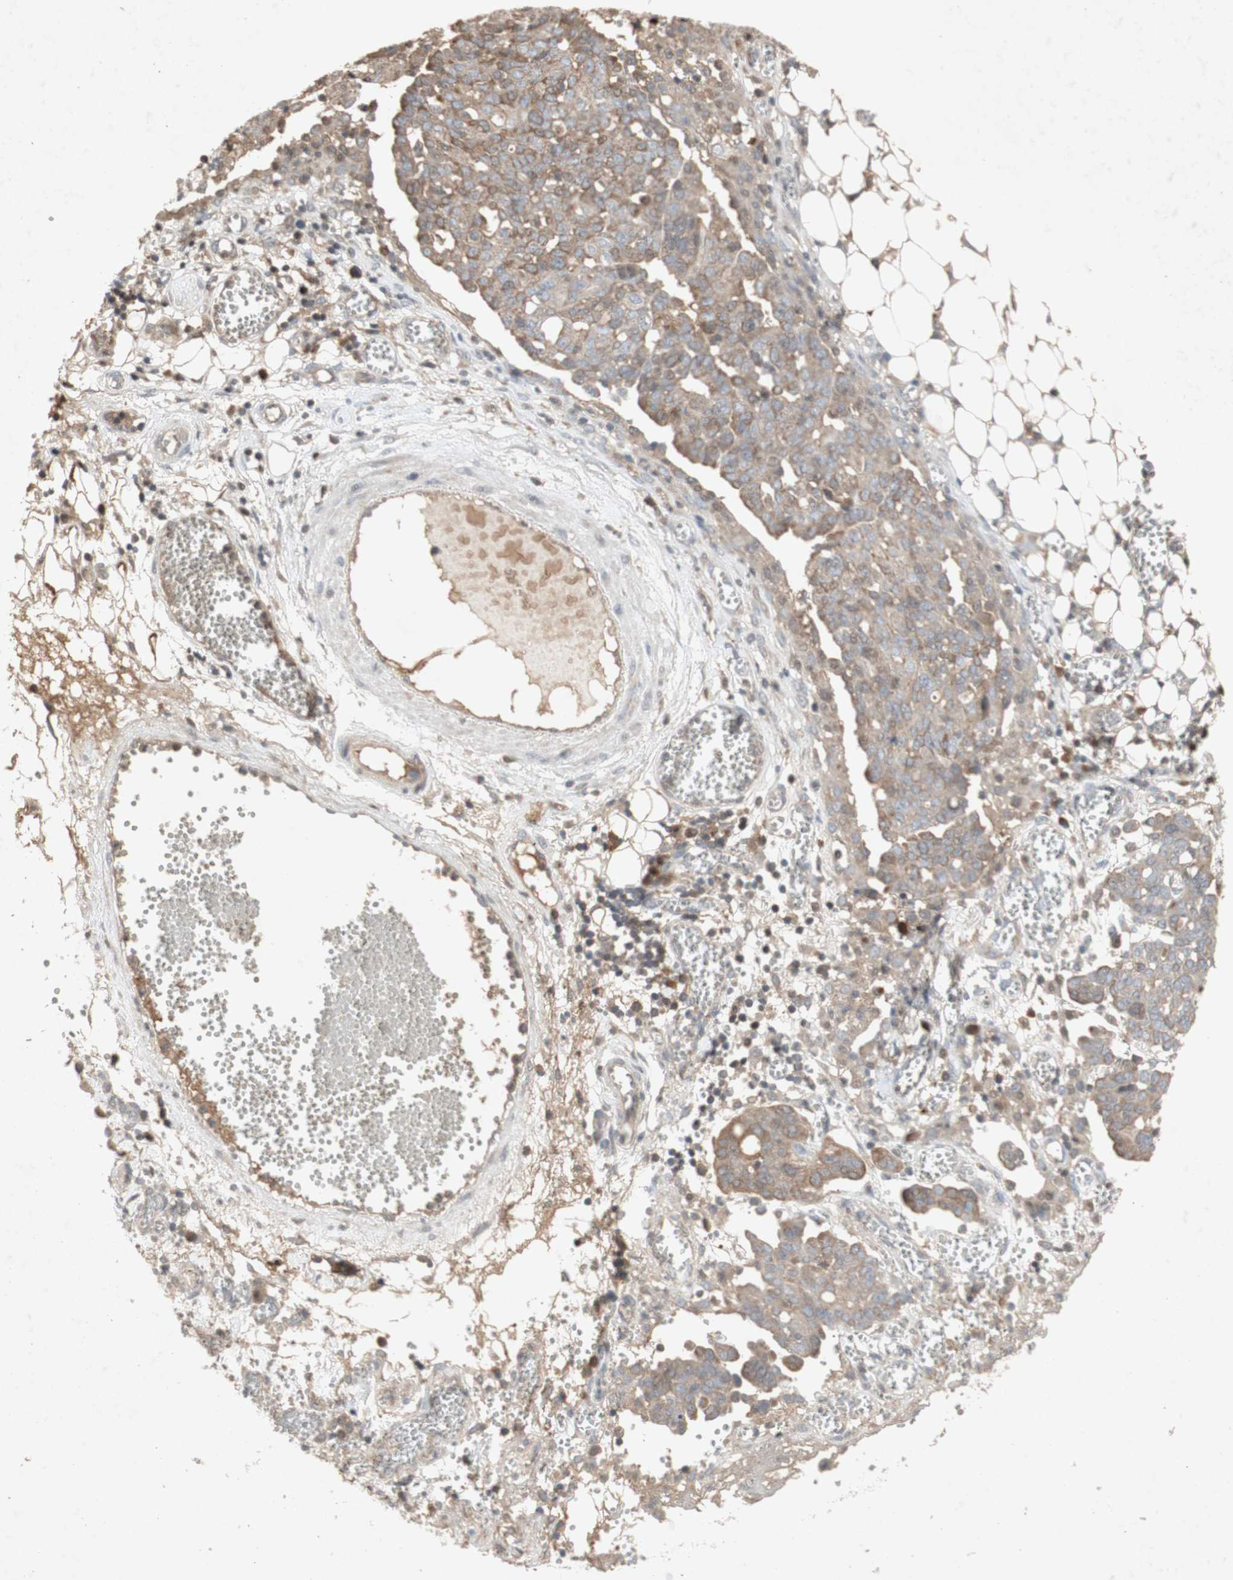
{"staining": {"intensity": "weak", "quantity": "25%-75%", "location": "cytoplasmic/membranous"}, "tissue": "ovarian cancer", "cell_type": "Tumor cells", "image_type": "cancer", "snomed": [{"axis": "morphology", "description": "Cystadenocarcinoma, serous, NOS"}, {"axis": "topography", "description": "Soft tissue"}, {"axis": "topography", "description": "Ovary"}], "caption": "The immunohistochemical stain labels weak cytoplasmic/membranous staining in tumor cells of ovarian cancer (serous cystadenocarcinoma) tissue.", "gene": "NRG4", "patient": {"sex": "female", "age": 57}}